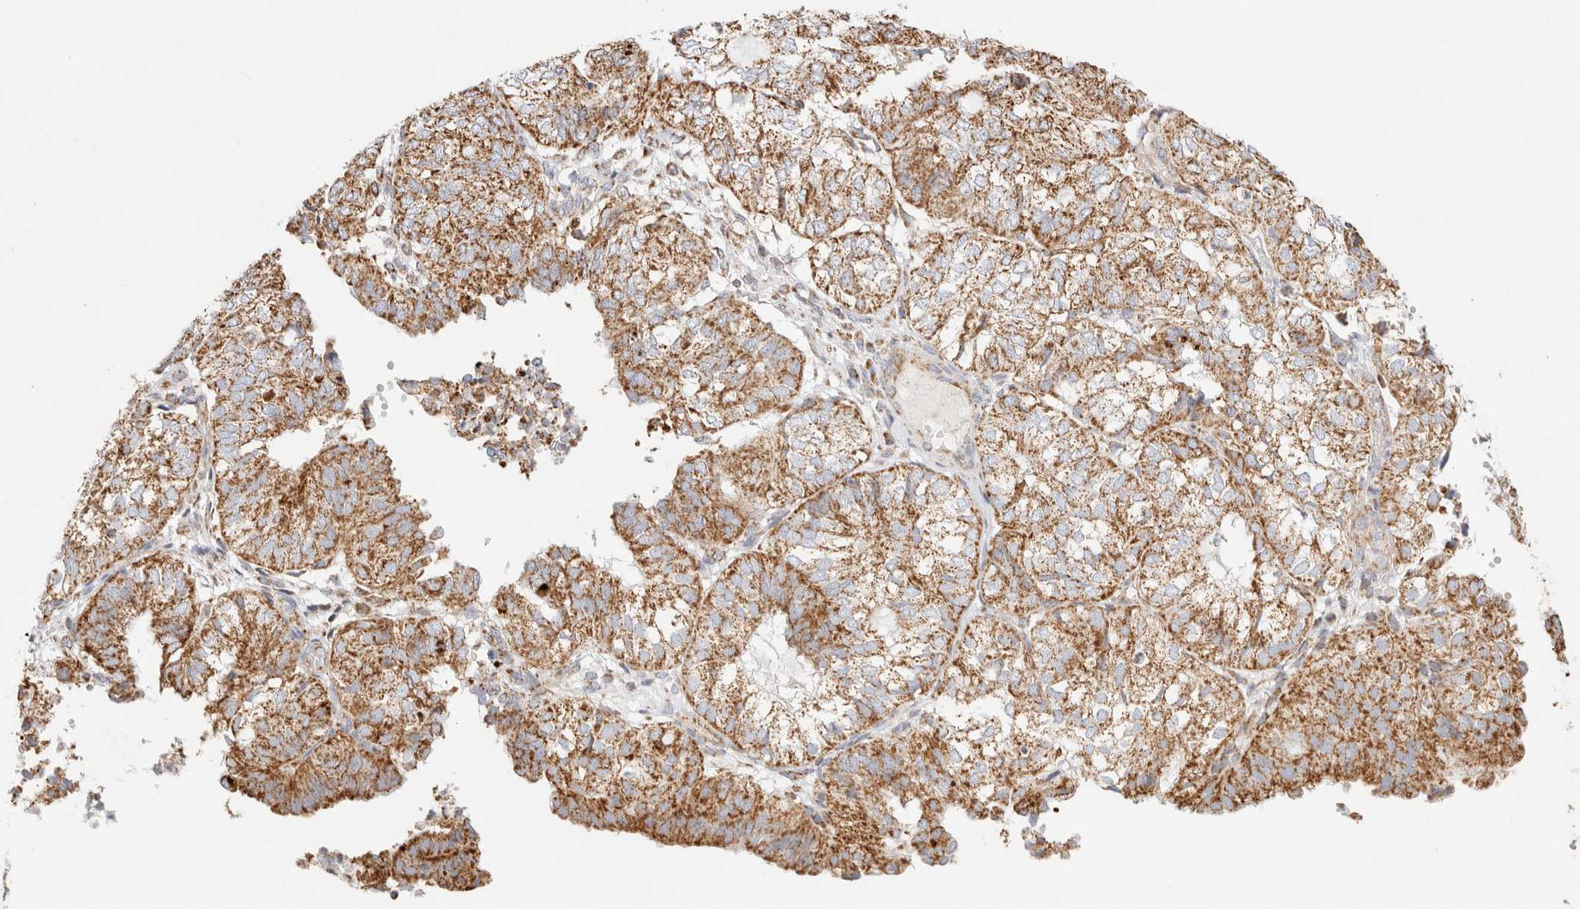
{"staining": {"intensity": "moderate", "quantity": ">75%", "location": "cytoplasmic/membranous"}, "tissue": "endometrial cancer", "cell_type": "Tumor cells", "image_type": "cancer", "snomed": [{"axis": "morphology", "description": "Adenocarcinoma, NOS"}, {"axis": "topography", "description": "Uterus"}], "caption": "Protein staining by IHC displays moderate cytoplasmic/membranous positivity in approximately >75% of tumor cells in endometrial cancer (adenocarcinoma).", "gene": "PHB2", "patient": {"sex": "female", "age": 60}}